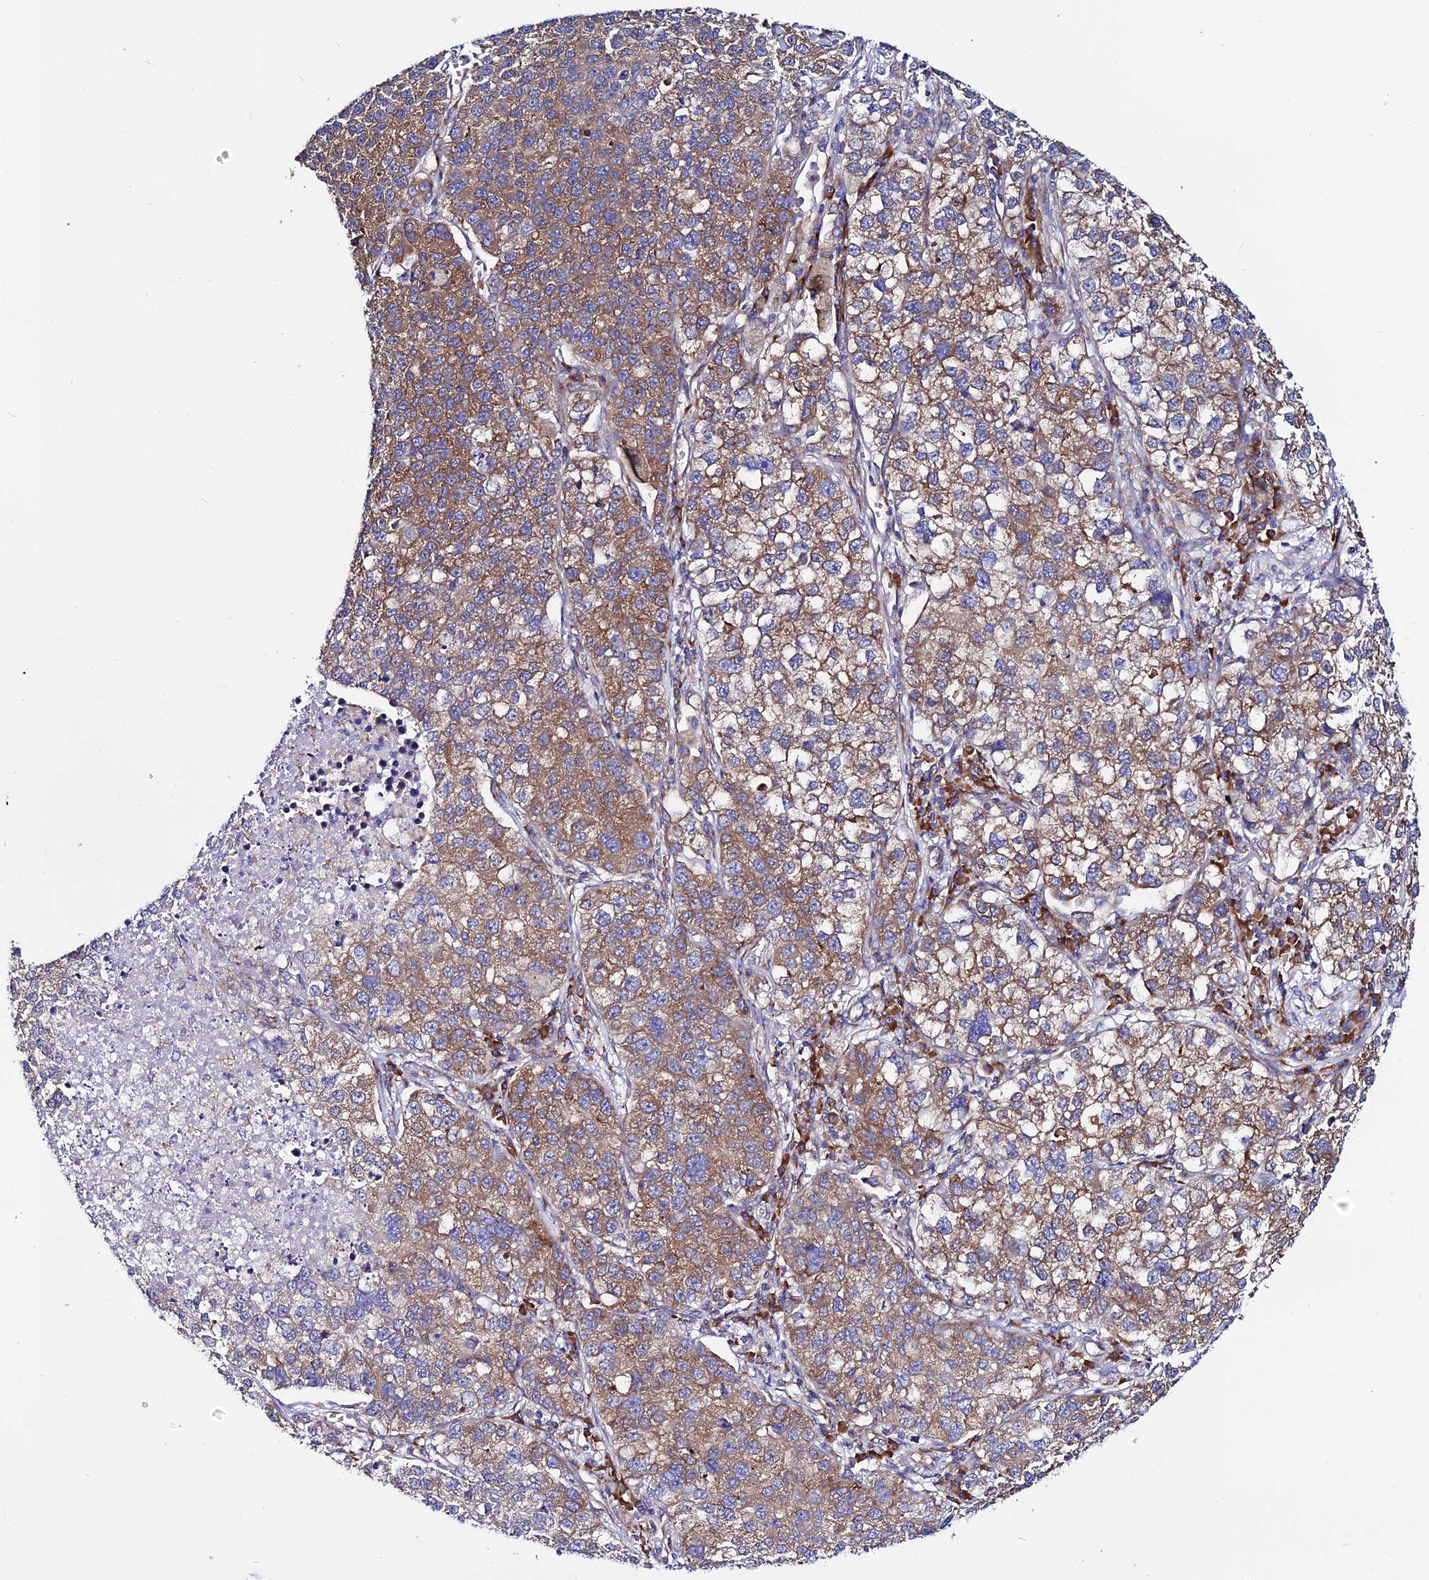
{"staining": {"intensity": "moderate", "quantity": ">75%", "location": "cytoplasmic/membranous"}, "tissue": "lung cancer", "cell_type": "Tumor cells", "image_type": "cancer", "snomed": [{"axis": "morphology", "description": "Adenocarcinoma, NOS"}, {"axis": "topography", "description": "Lung"}], "caption": "Immunohistochemistry (IHC) micrograph of lung adenocarcinoma stained for a protein (brown), which demonstrates medium levels of moderate cytoplasmic/membranous expression in about >75% of tumor cells.", "gene": "EEF1G", "patient": {"sex": "male", "age": 49}}